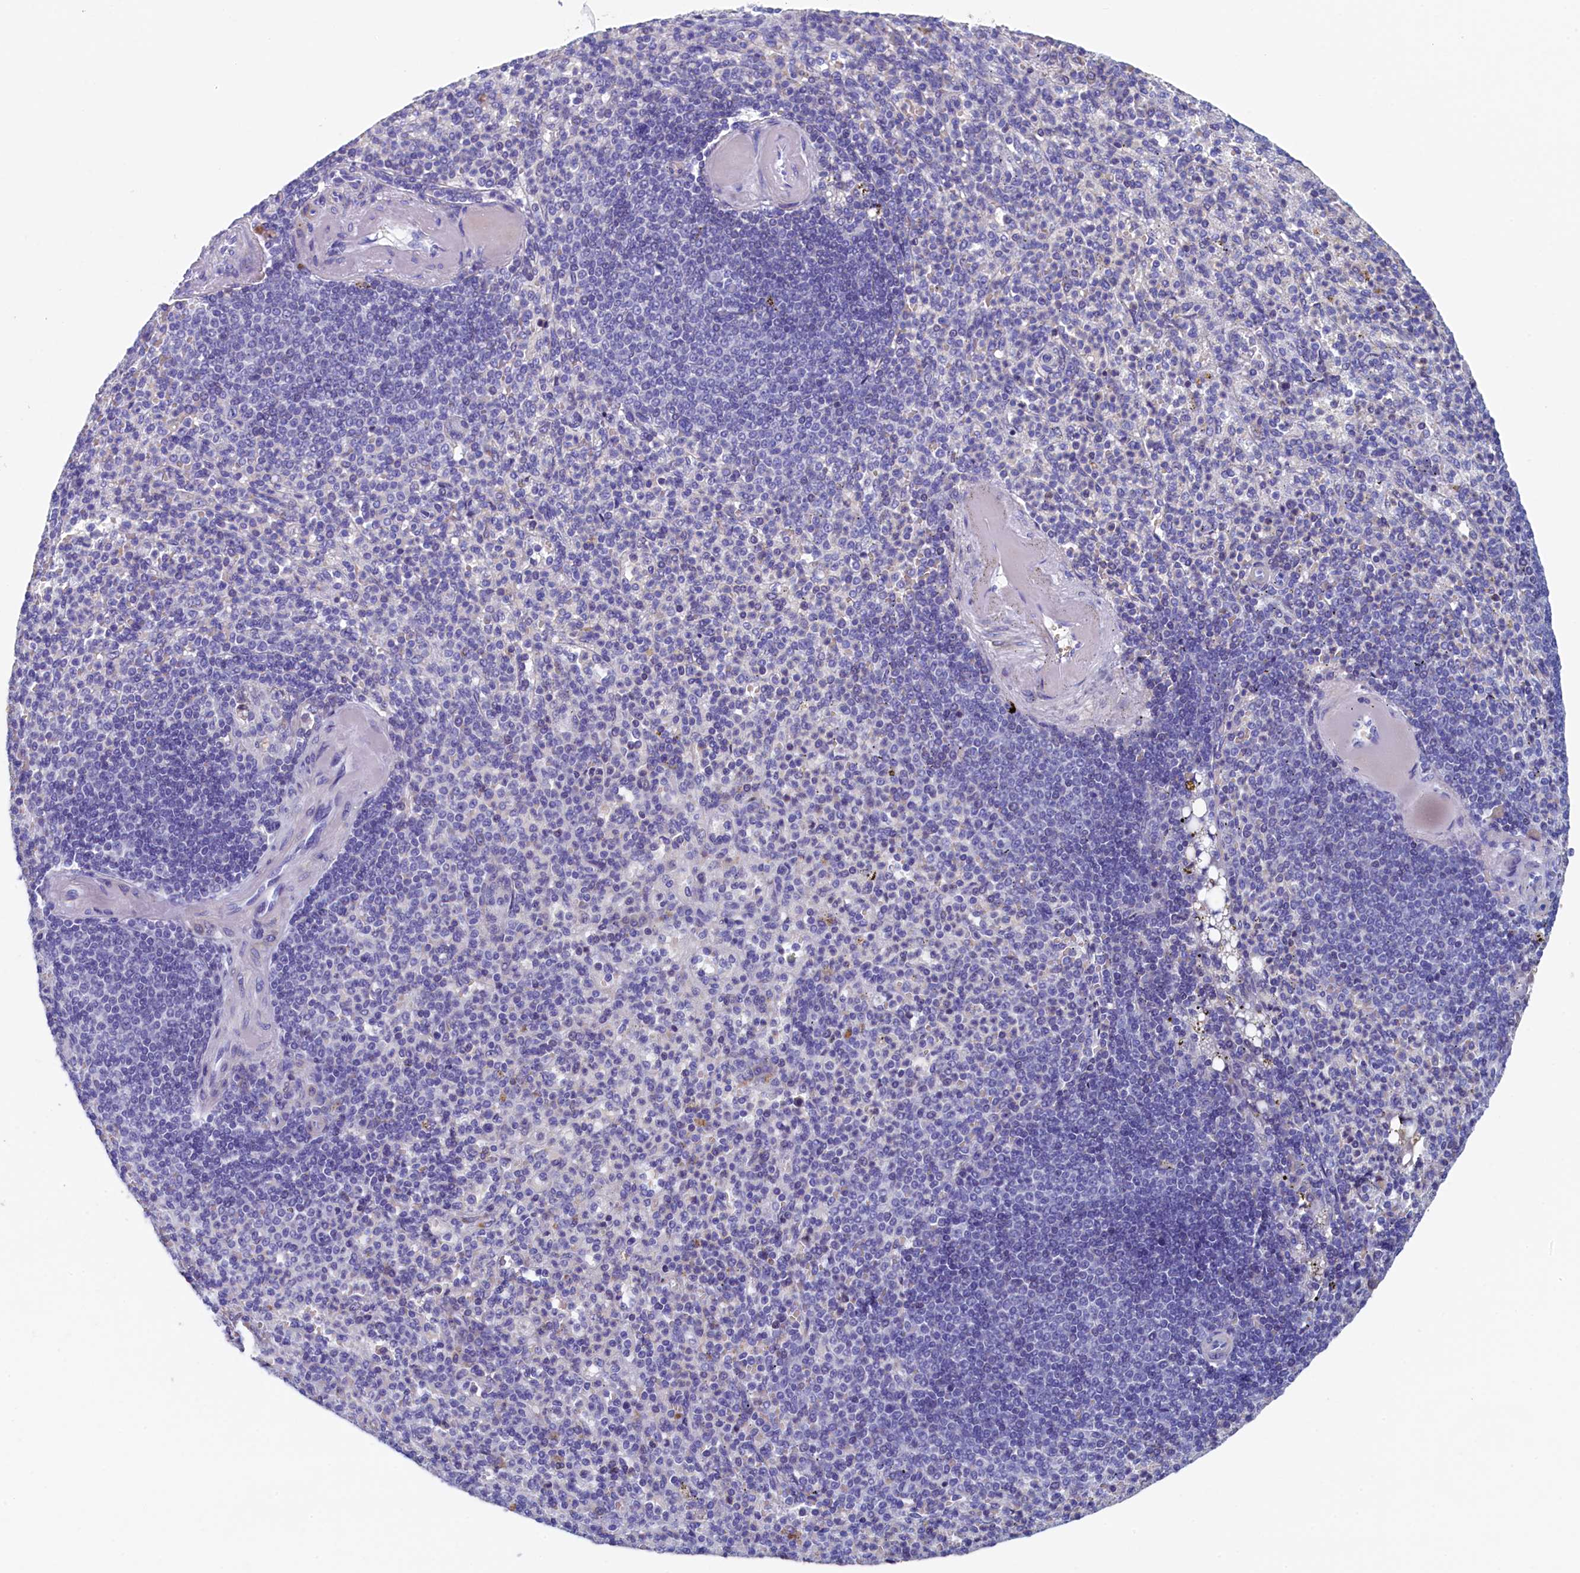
{"staining": {"intensity": "negative", "quantity": "none", "location": "none"}, "tissue": "spleen", "cell_type": "Cells in red pulp", "image_type": "normal", "snomed": [{"axis": "morphology", "description": "Normal tissue, NOS"}, {"axis": "topography", "description": "Spleen"}], "caption": "Immunohistochemical staining of unremarkable human spleen demonstrates no significant staining in cells in red pulp.", "gene": "GUCA1C", "patient": {"sex": "female", "age": 74}}